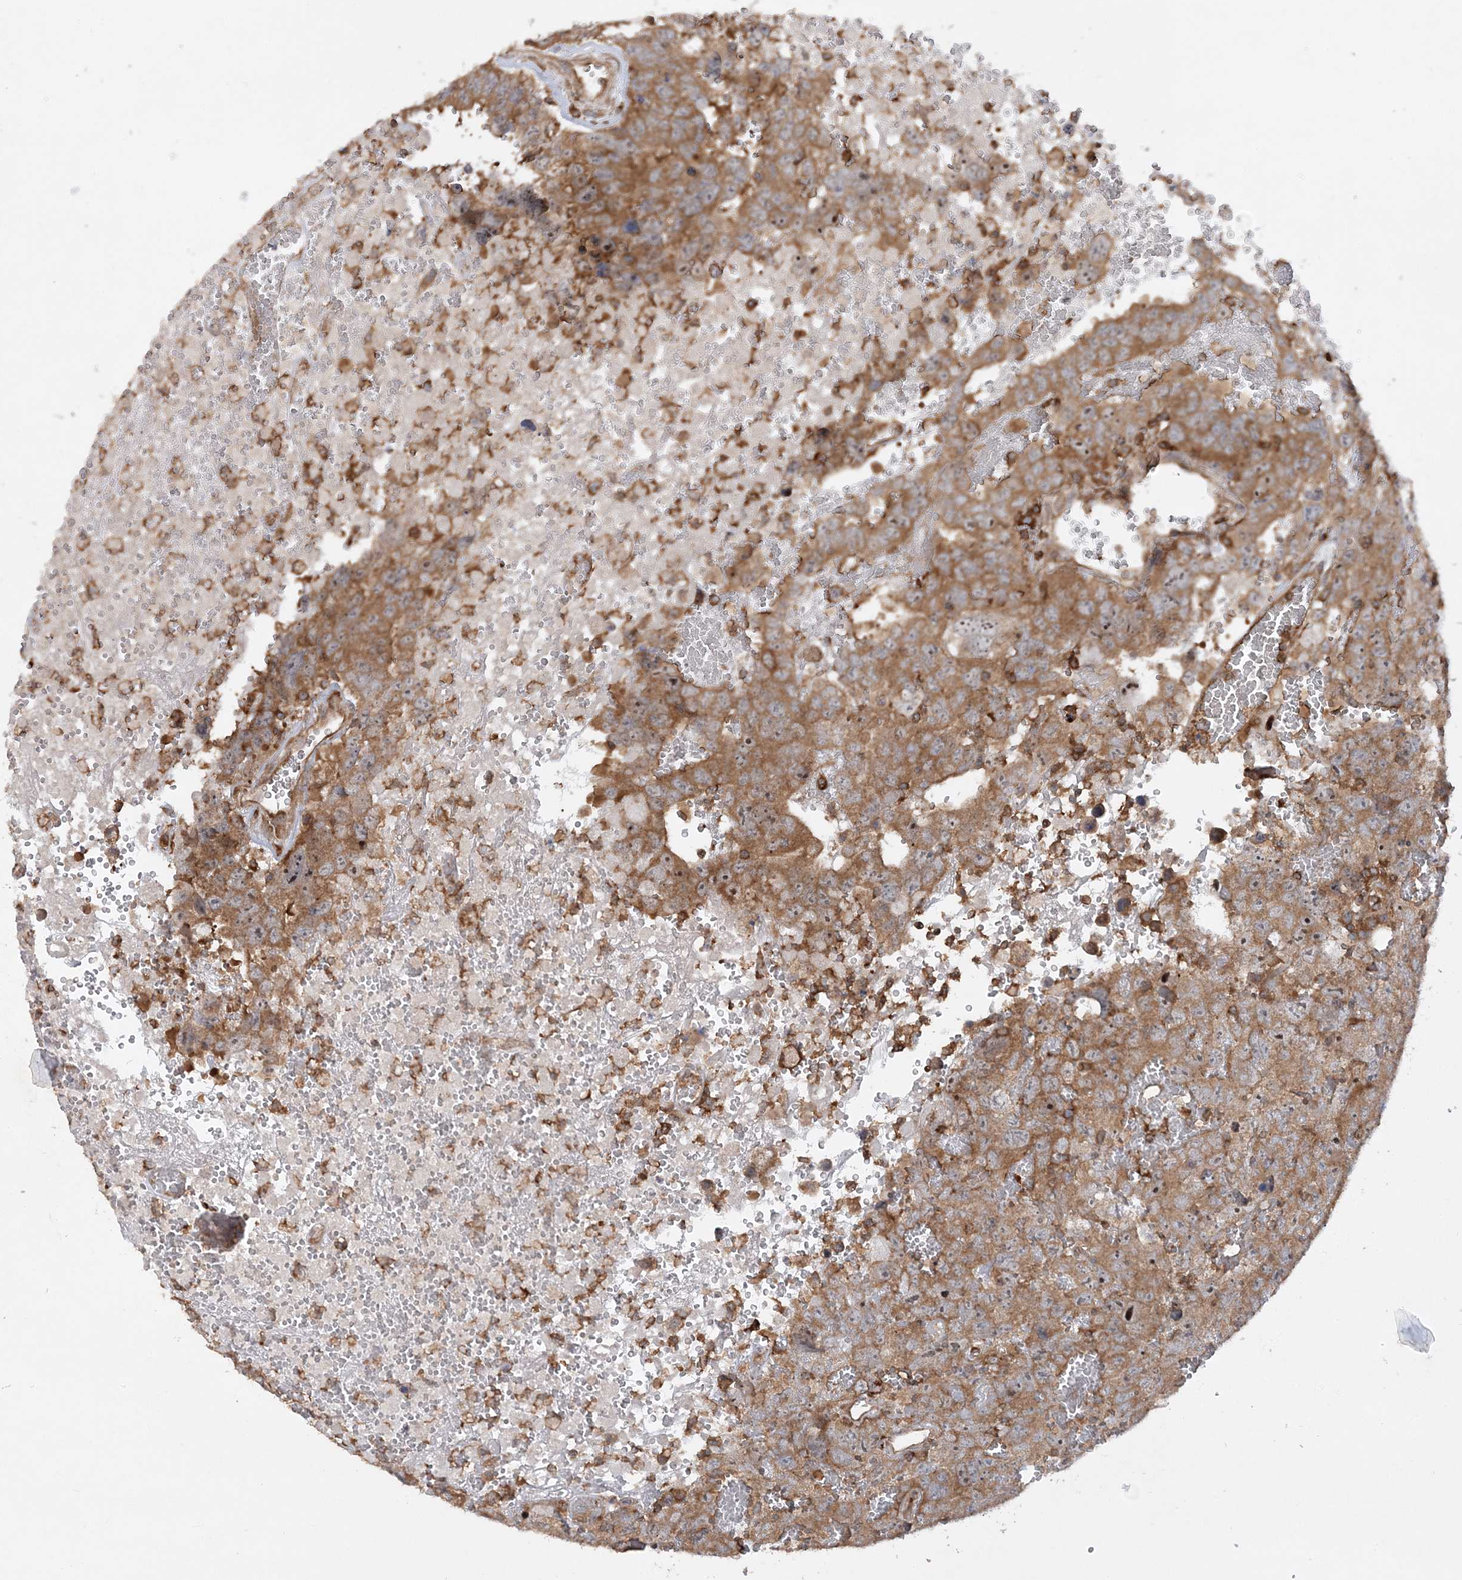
{"staining": {"intensity": "moderate", "quantity": ">75%", "location": "cytoplasmic/membranous,nuclear"}, "tissue": "testis cancer", "cell_type": "Tumor cells", "image_type": "cancer", "snomed": [{"axis": "morphology", "description": "Carcinoma, Embryonal, NOS"}, {"axis": "topography", "description": "Testis"}], "caption": "Tumor cells reveal moderate cytoplasmic/membranous and nuclear positivity in approximately >75% of cells in testis cancer (embryonal carcinoma).", "gene": "ACAP2", "patient": {"sex": "male", "age": 45}}